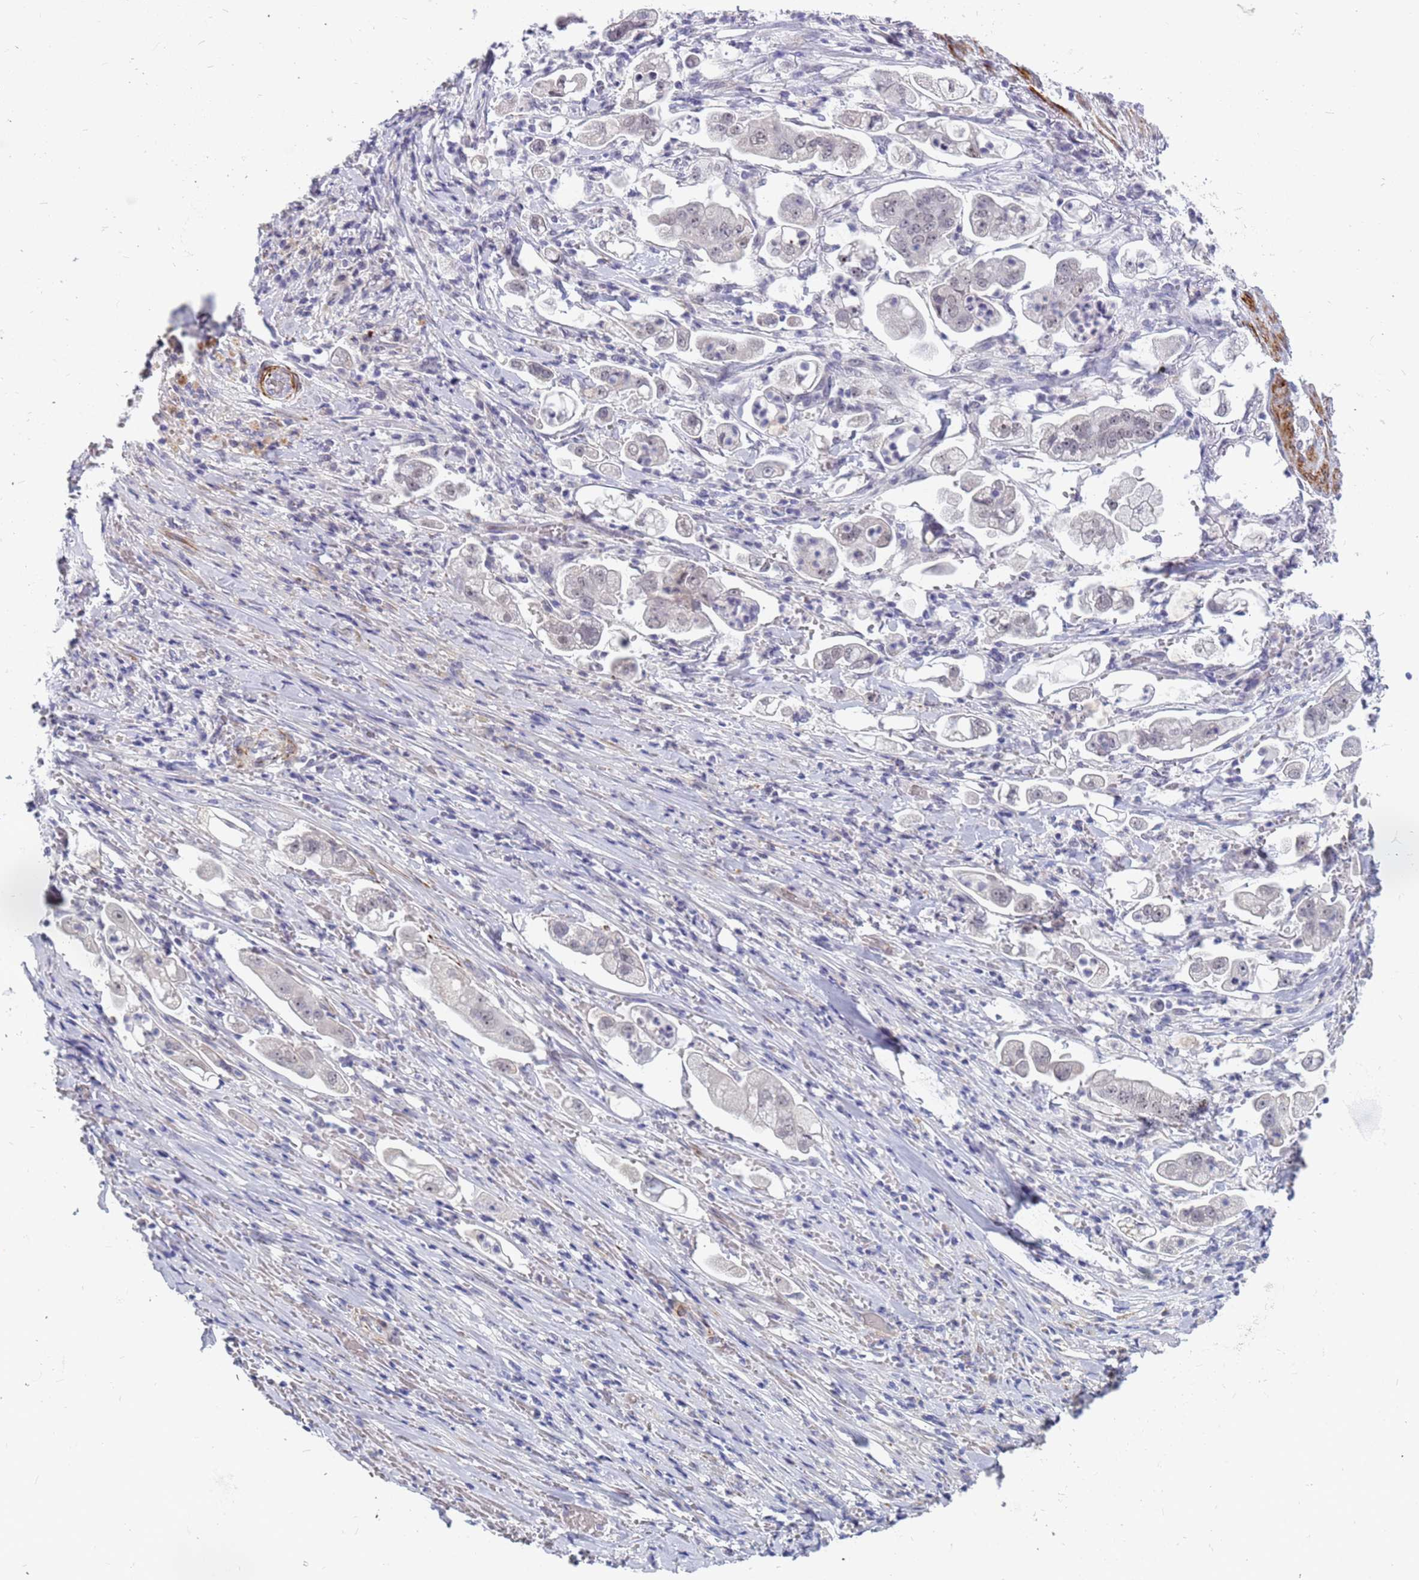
{"staining": {"intensity": "negative", "quantity": "none", "location": "none"}, "tissue": "stomach cancer", "cell_type": "Tumor cells", "image_type": "cancer", "snomed": [{"axis": "morphology", "description": "Adenocarcinoma, NOS"}, {"axis": "topography", "description": "Stomach"}], "caption": "Immunohistochemical staining of human stomach adenocarcinoma reveals no significant expression in tumor cells. Brightfield microscopy of immunohistochemistry (IHC) stained with DAB (brown) and hematoxylin (blue), captured at high magnification.", "gene": "CXorf65", "patient": {"sex": "male", "age": 62}}